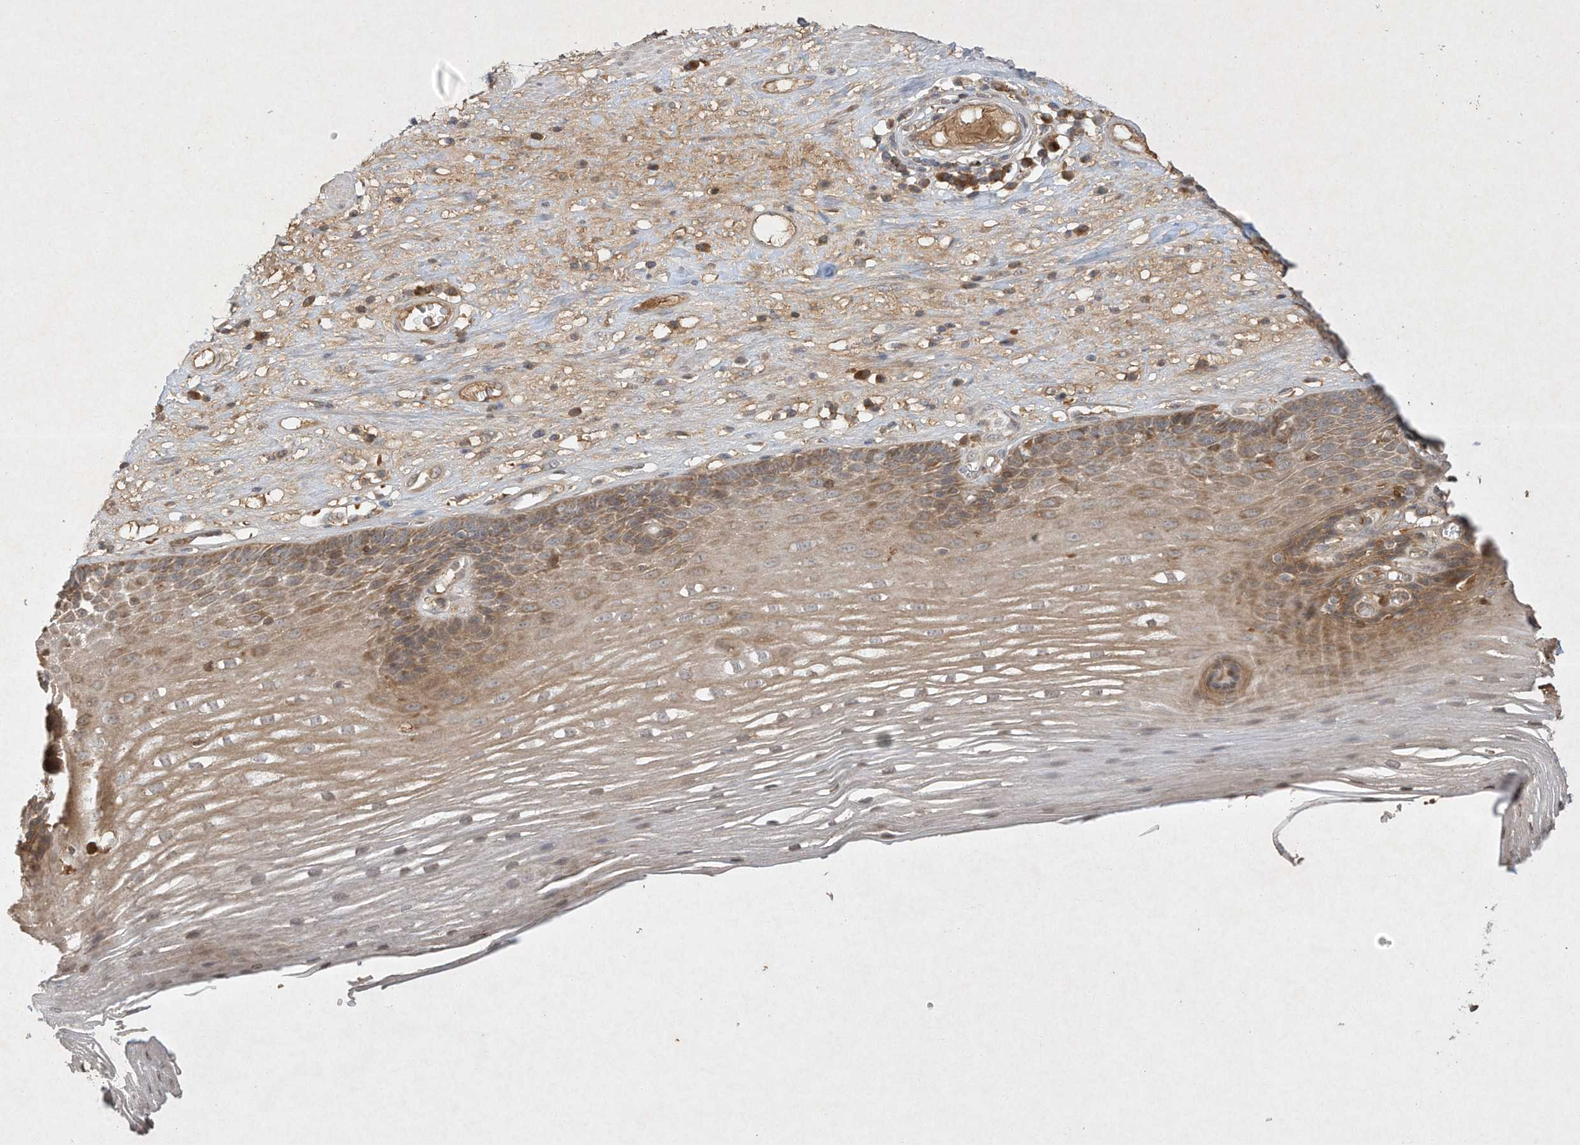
{"staining": {"intensity": "moderate", "quantity": ">75%", "location": "cytoplasmic/membranous,nuclear"}, "tissue": "esophagus", "cell_type": "Squamous epithelial cells", "image_type": "normal", "snomed": [{"axis": "morphology", "description": "Normal tissue, NOS"}, {"axis": "topography", "description": "Esophagus"}], "caption": "This histopathology image shows immunohistochemistry staining of benign human esophagus, with medium moderate cytoplasmic/membranous,nuclear expression in about >75% of squamous epithelial cells.", "gene": "BTRC", "patient": {"sex": "male", "age": 62}}